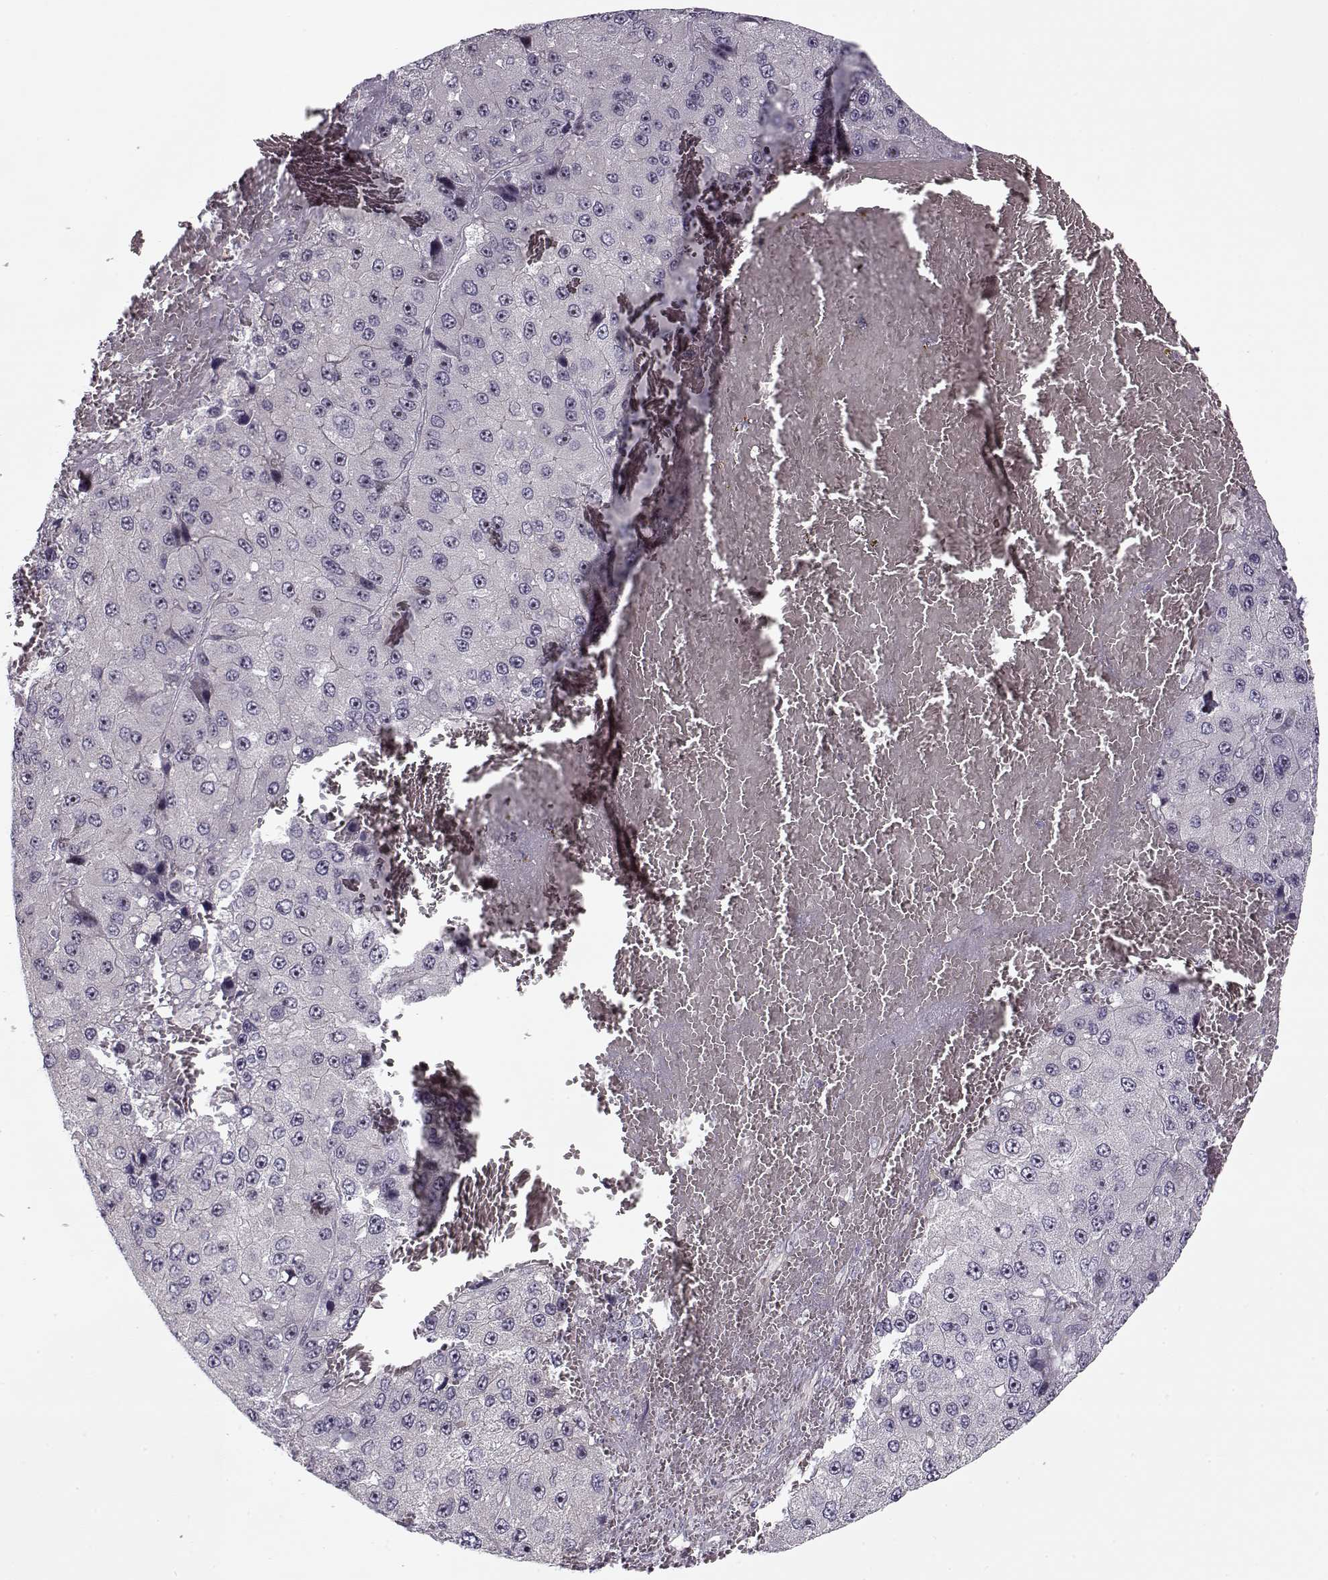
{"staining": {"intensity": "negative", "quantity": "none", "location": "none"}, "tissue": "liver cancer", "cell_type": "Tumor cells", "image_type": "cancer", "snomed": [{"axis": "morphology", "description": "Carcinoma, Hepatocellular, NOS"}, {"axis": "topography", "description": "Liver"}], "caption": "Immunohistochemical staining of liver hepatocellular carcinoma shows no significant staining in tumor cells.", "gene": "PNMT", "patient": {"sex": "female", "age": 73}}